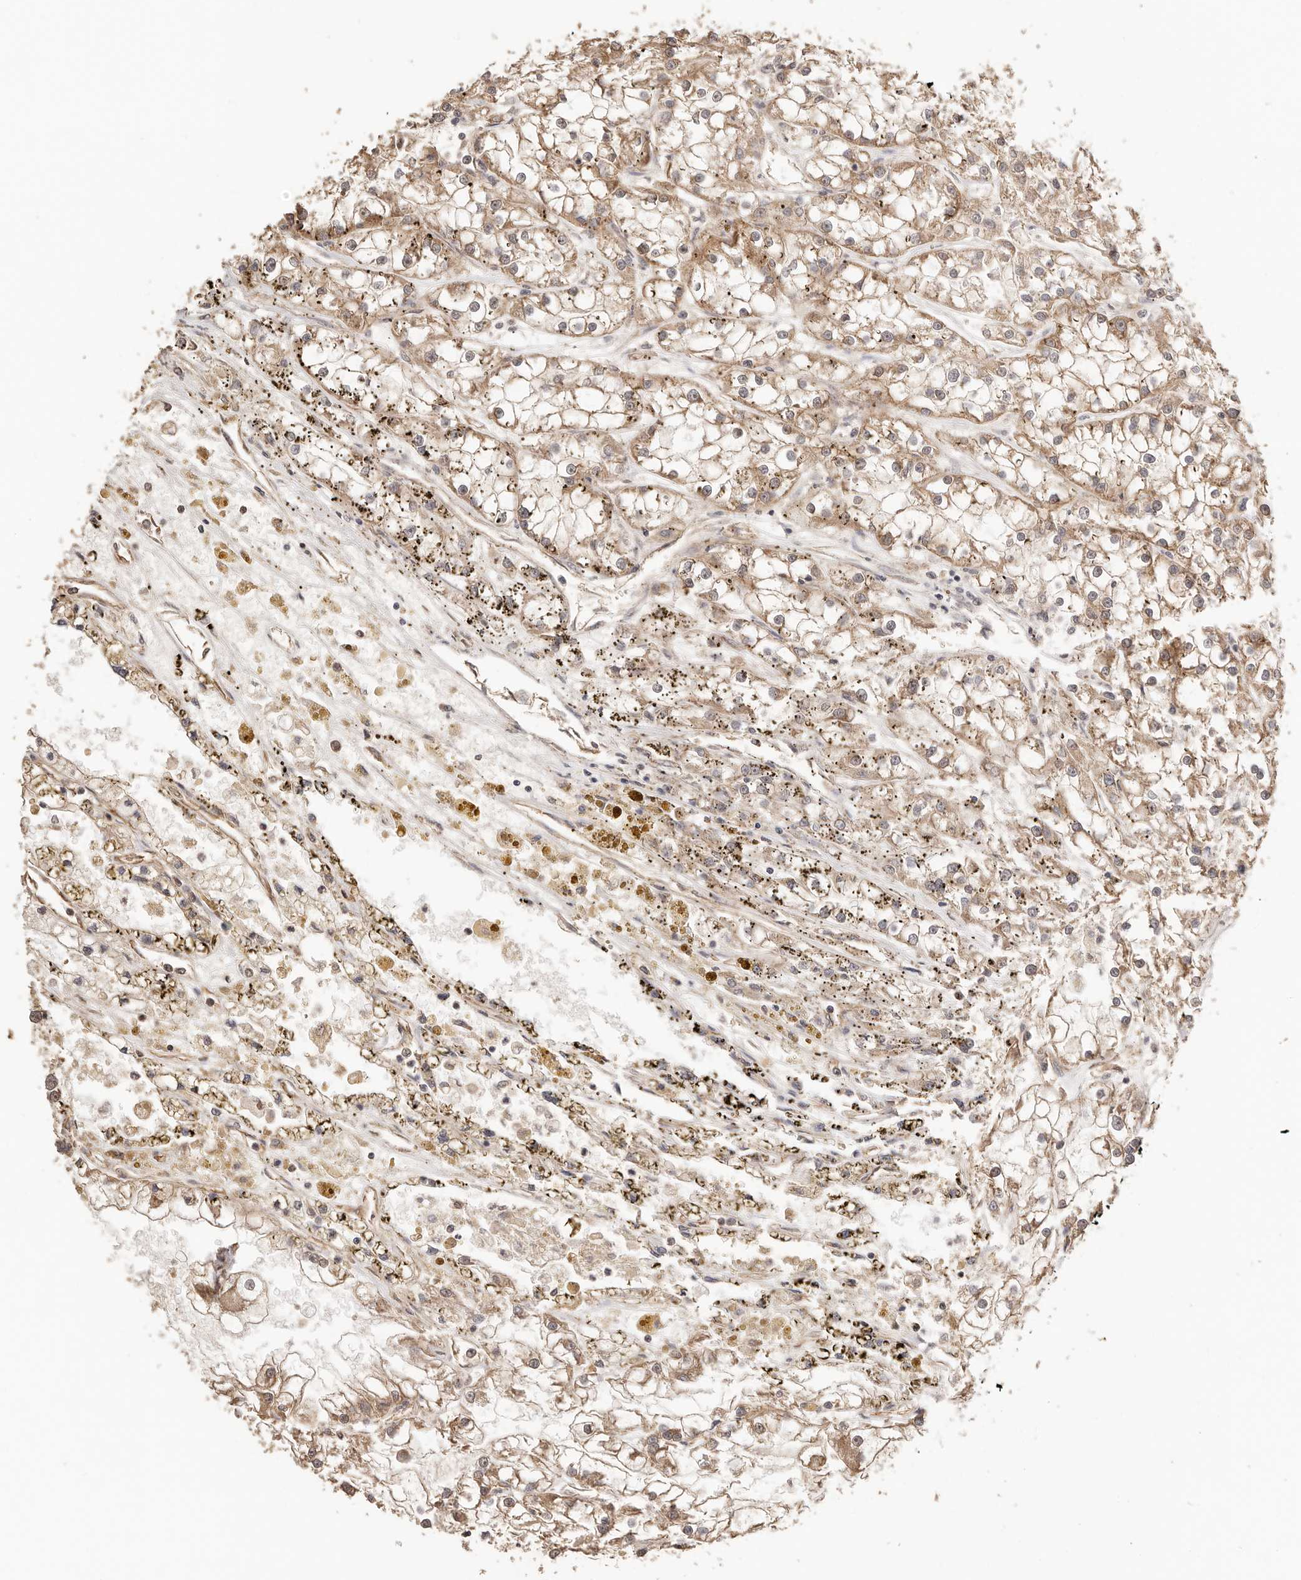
{"staining": {"intensity": "moderate", "quantity": ">75%", "location": "cytoplasmic/membranous"}, "tissue": "renal cancer", "cell_type": "Tumor cells", "image_type": "cancer", "snomed": [{"axis": "morphology", "description": "Adenocarcinoma, NOS"}, {"axis": "topography", "description": "Kidney"}], "caption": "Adenocarcinoma (renal) stained for a protein (brown) demonstrates moderate cytoplasmic/membranous positive positivity in about >75% of tumor cells.", "gene": "AFDN", "patient": {"sex": "female", "age": 52}}